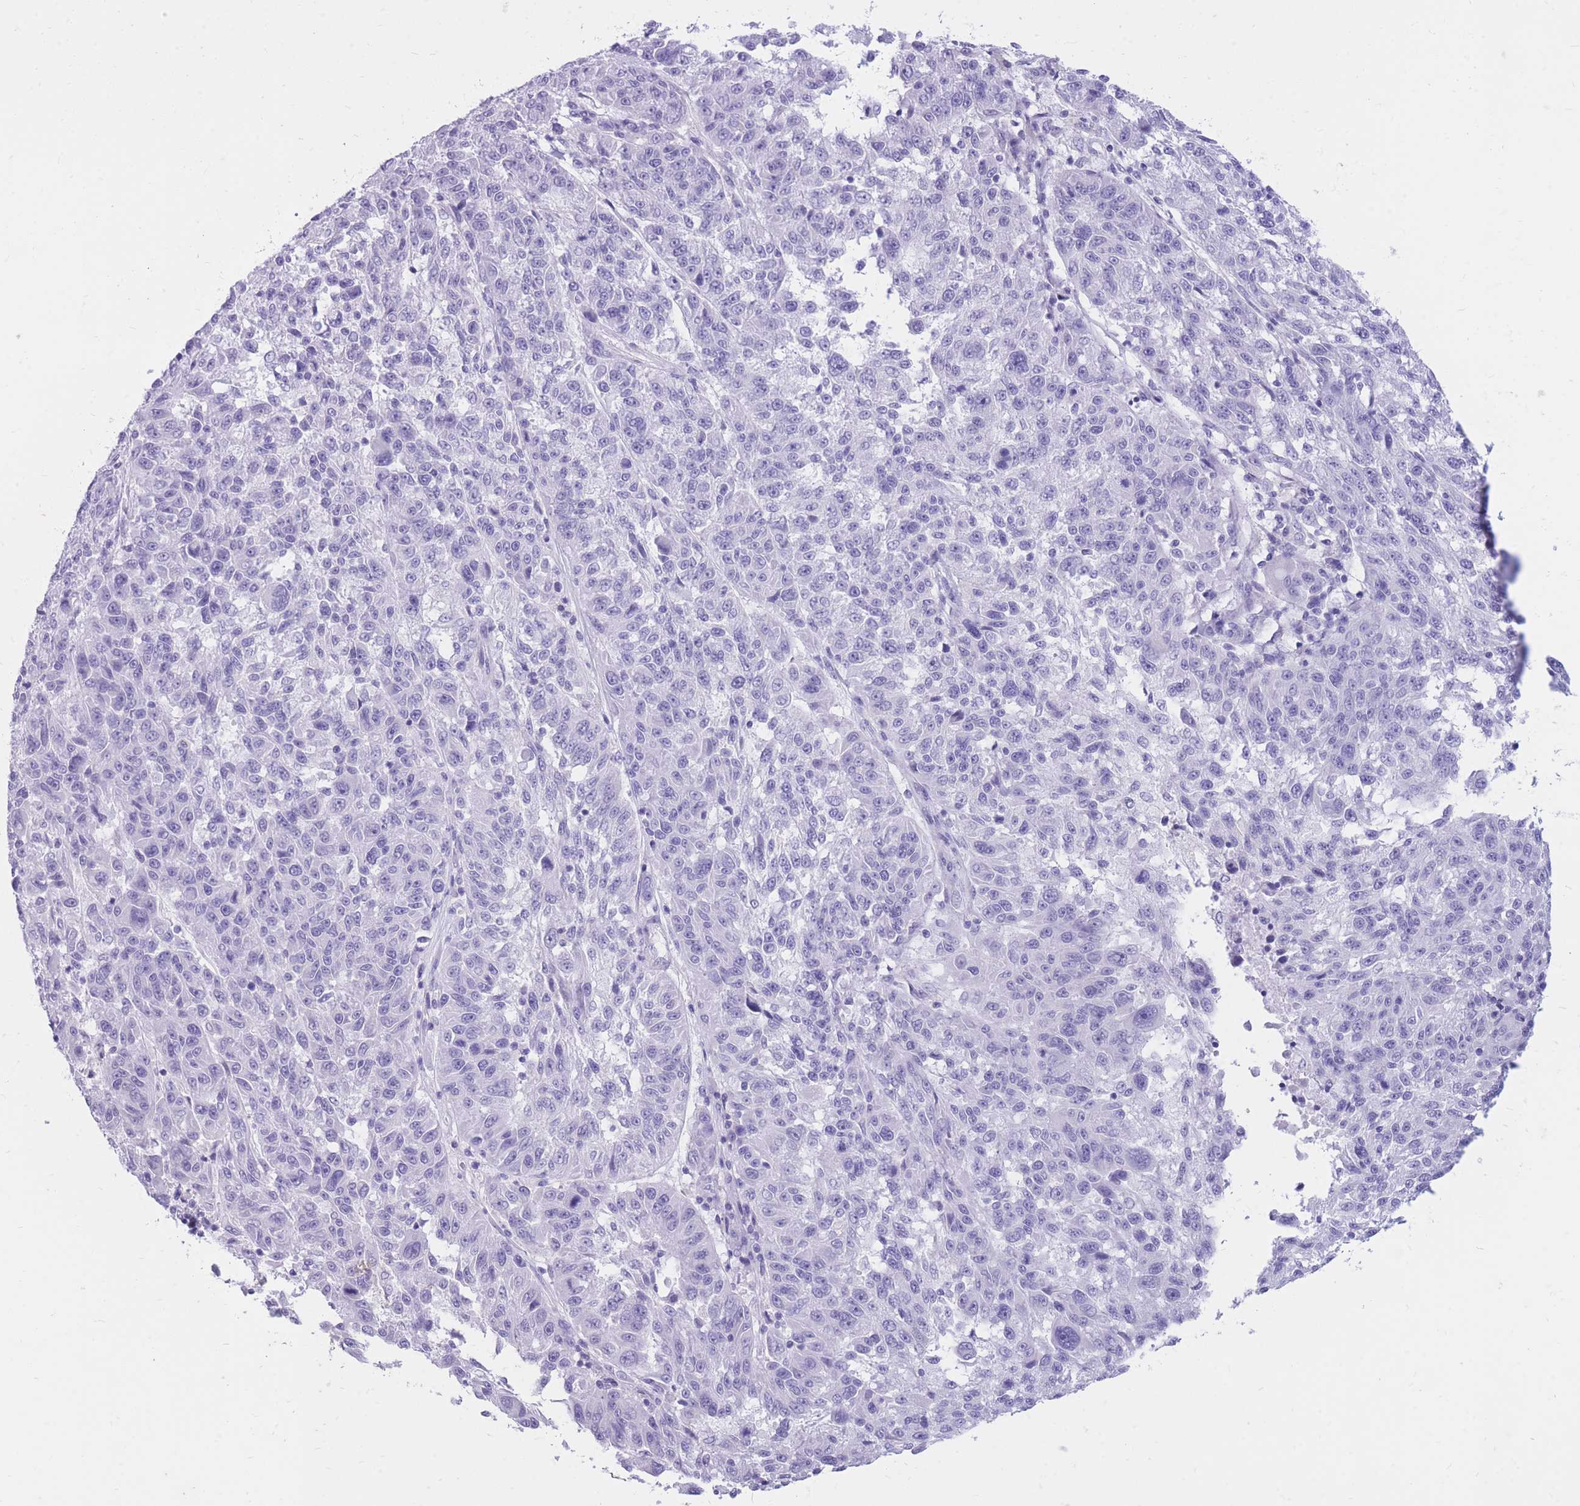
{"staining": {"intensity": "negative", "quantity": "none", "location": "none"}, "tissue": "melanoma", "cell_type": "Tumor cells", "image_type": "cancer", "snomed": [{"axis": "morphology", "description": "Malignant melanoma, NOS"}, {"axis": "topography", "description": "Skin"}], "caption": "High power microscopy micrograph of an IHC histopathology image of malignant melanoma, revealing no significant positivity in tumor cells. The staining was performed using DAB (3,3'-diaminobenzidine) to visualize the protein expression in brown, while the nuclei were stained in blue with hematoxylin (Magnification: 20x).", "gene": "CYP21A2", "patient": {"sex": "male", "age": 53}}